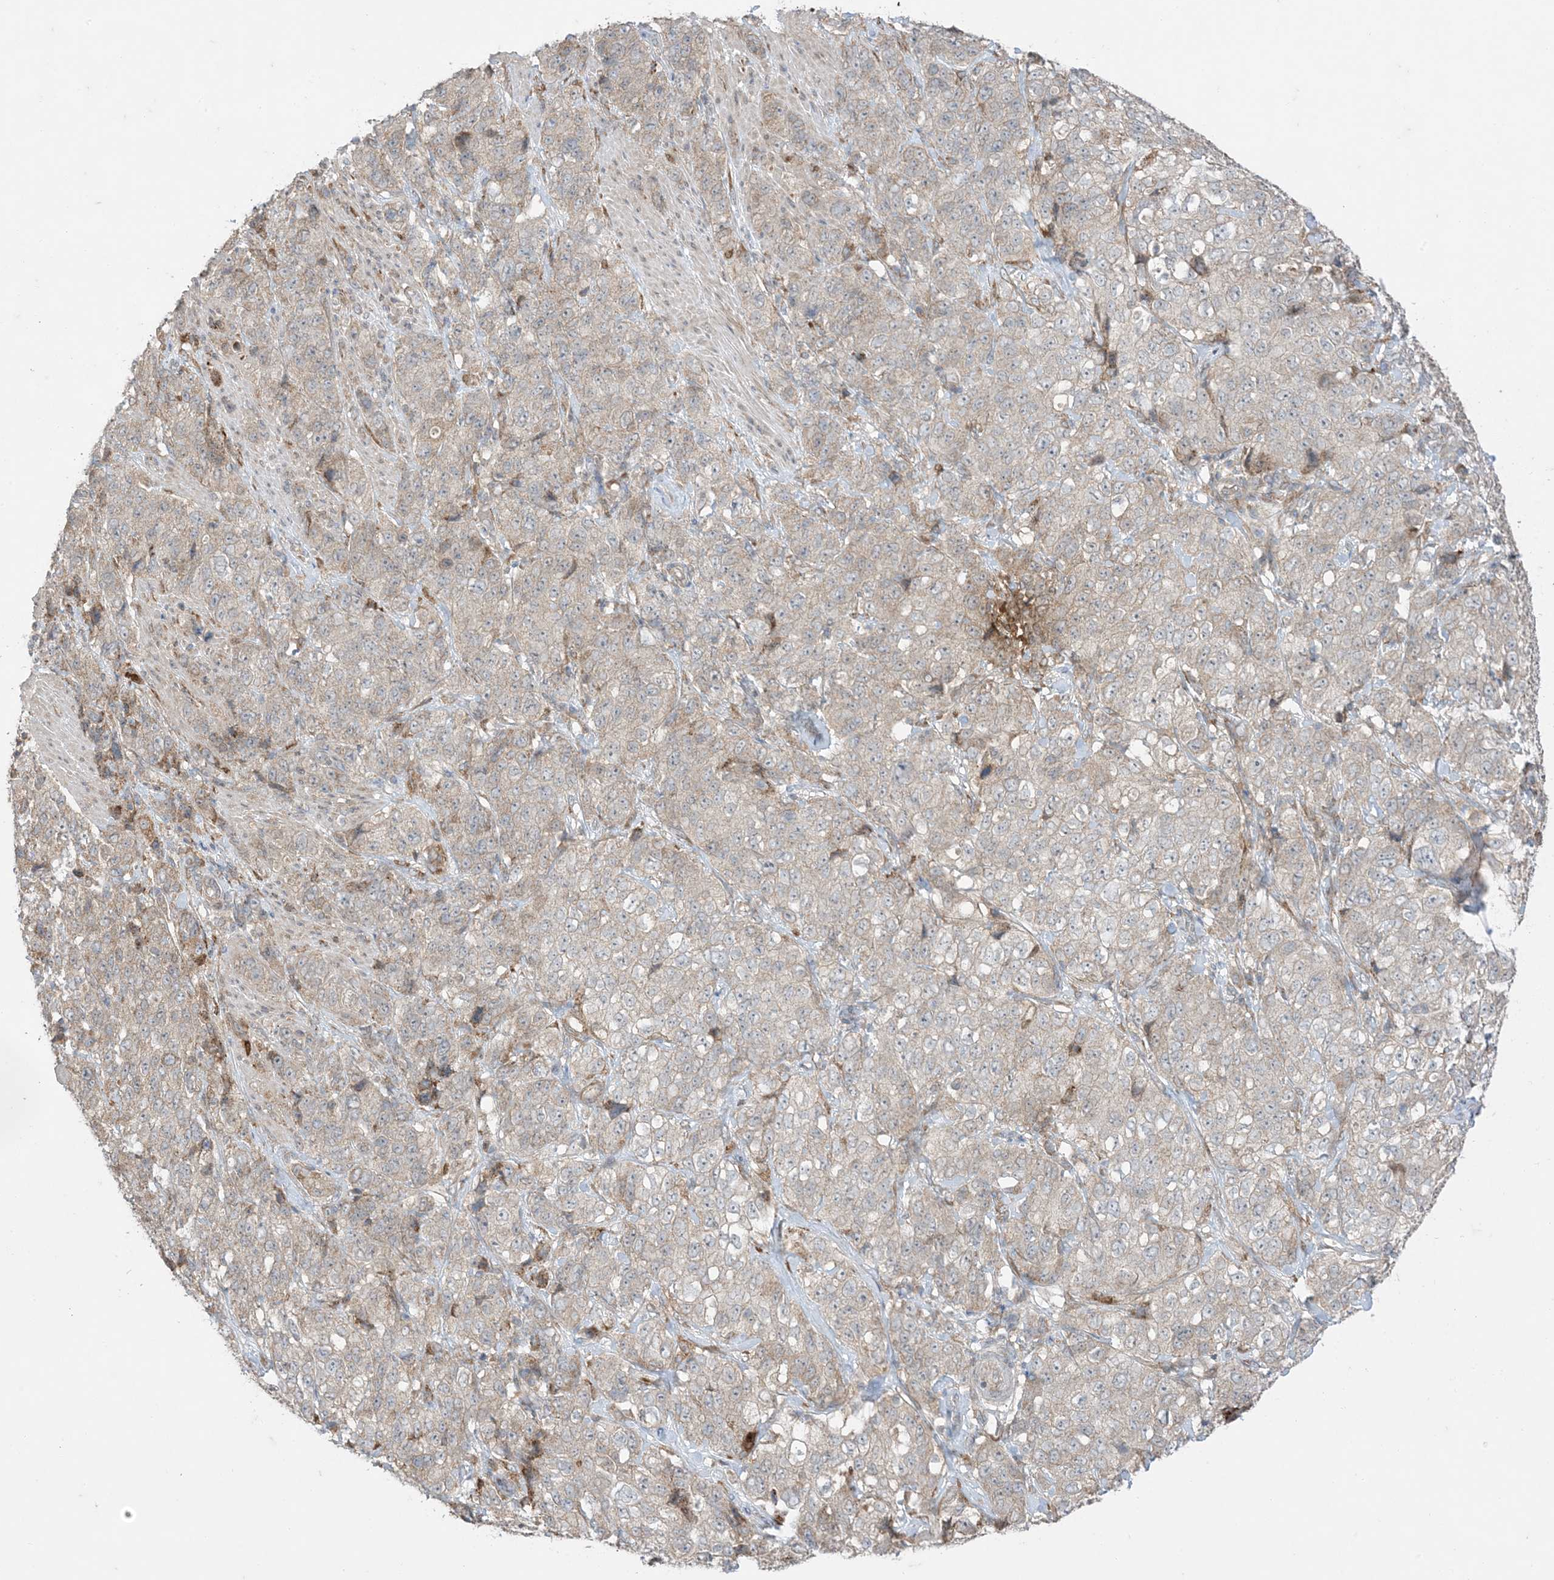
{"staining": {"intensity": "weak", "quantity": "<25%", "location": "cytoplasmic/membranous"}, "tissue": "stomach cancer", "cell_type": "Tumor cells", "image_type": "cancer", "snomed": [{"axis": "morphology", "description": "Adenocarcinoma, NOS"}, {"axis": "topography", "description": "Stomach"}], "caption": "Adenocarcinoma (stomach) was stained to show a protein in brown. There is no significant positivity in tumor cells.", "gene": "ODC1", "patient": {"sex": "male", "age": 48}}